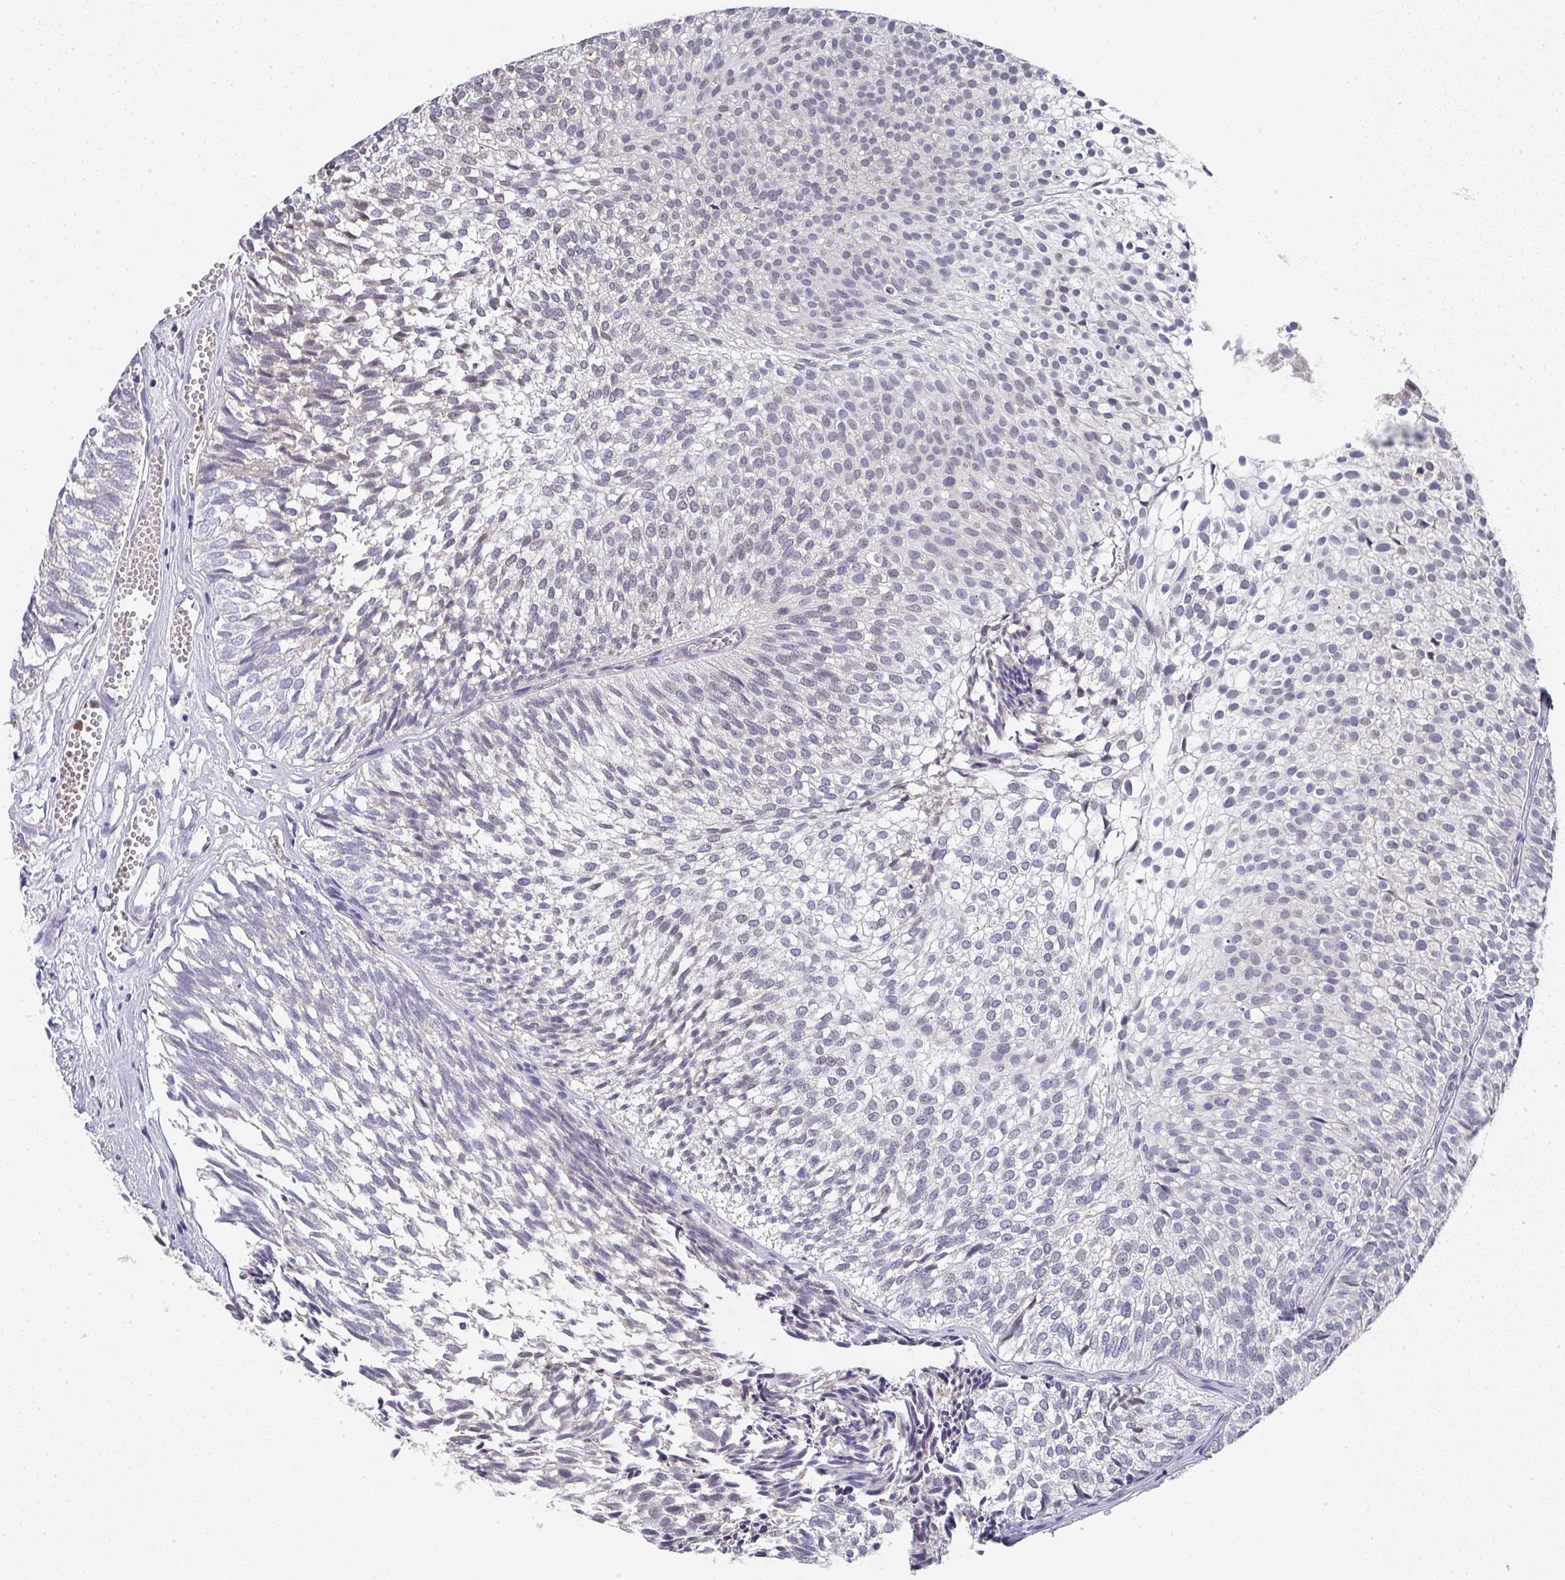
{"staining": {"intensity": "negative", "quantity": "none", "location": "none"}, "tissue": "urothelial cancer", "cell_type": "Tumor cells", "image_type": "cancer", "snomed": [{"axis": "morphology", "description": "Urothelial carcinoma, Low grade"}, {"axis": "topography", "description": "Urinary bladder"}], "caption": "There is no significant staining in tumor cells of urothelial cancer.", "gene": "NCF1", "patient": {"sex": "male", "age": 91}}